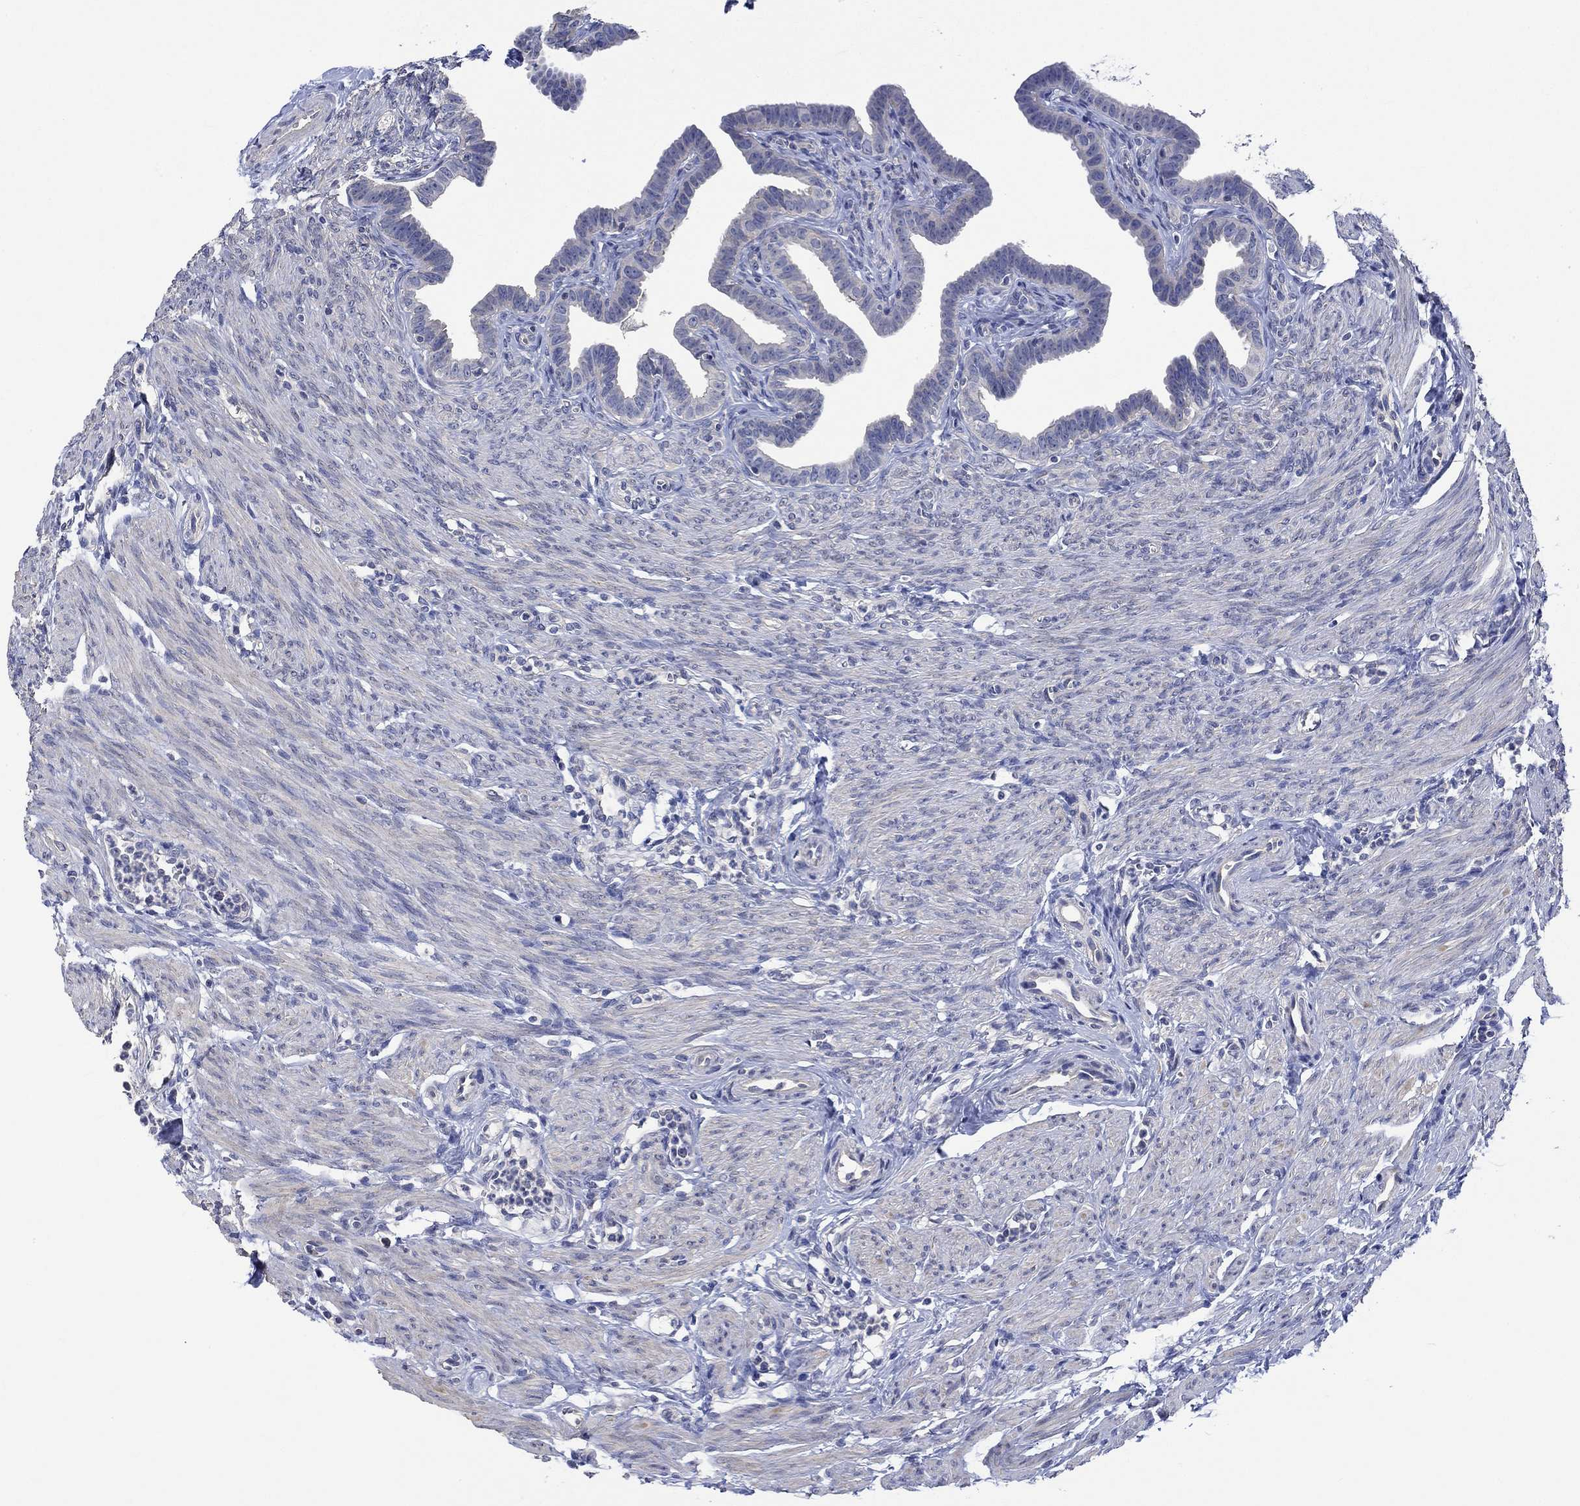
{"staining": {"intensity": "weak", "quantity": "<25%", "location": "cytoplasmic/membranous"}, "tissue": "fallopian tube", "cell_type": "Glandular cells", "image_type": "normal", "snomed": [{"axis": "morphology", "description": "Normal tissue, NOS"}, {"axis": "topography", "description": "Fallopian tube"}, {"axis": "topography", "description": "Ovary"}], "caption": "High power microscopy histopathology image of an immunohistochemistry micrograph of normal fallopian tube, revealing no significant expression in glandular cells.", "gene": "AGRP", "patient": {"sex": "female", "age": 33}}